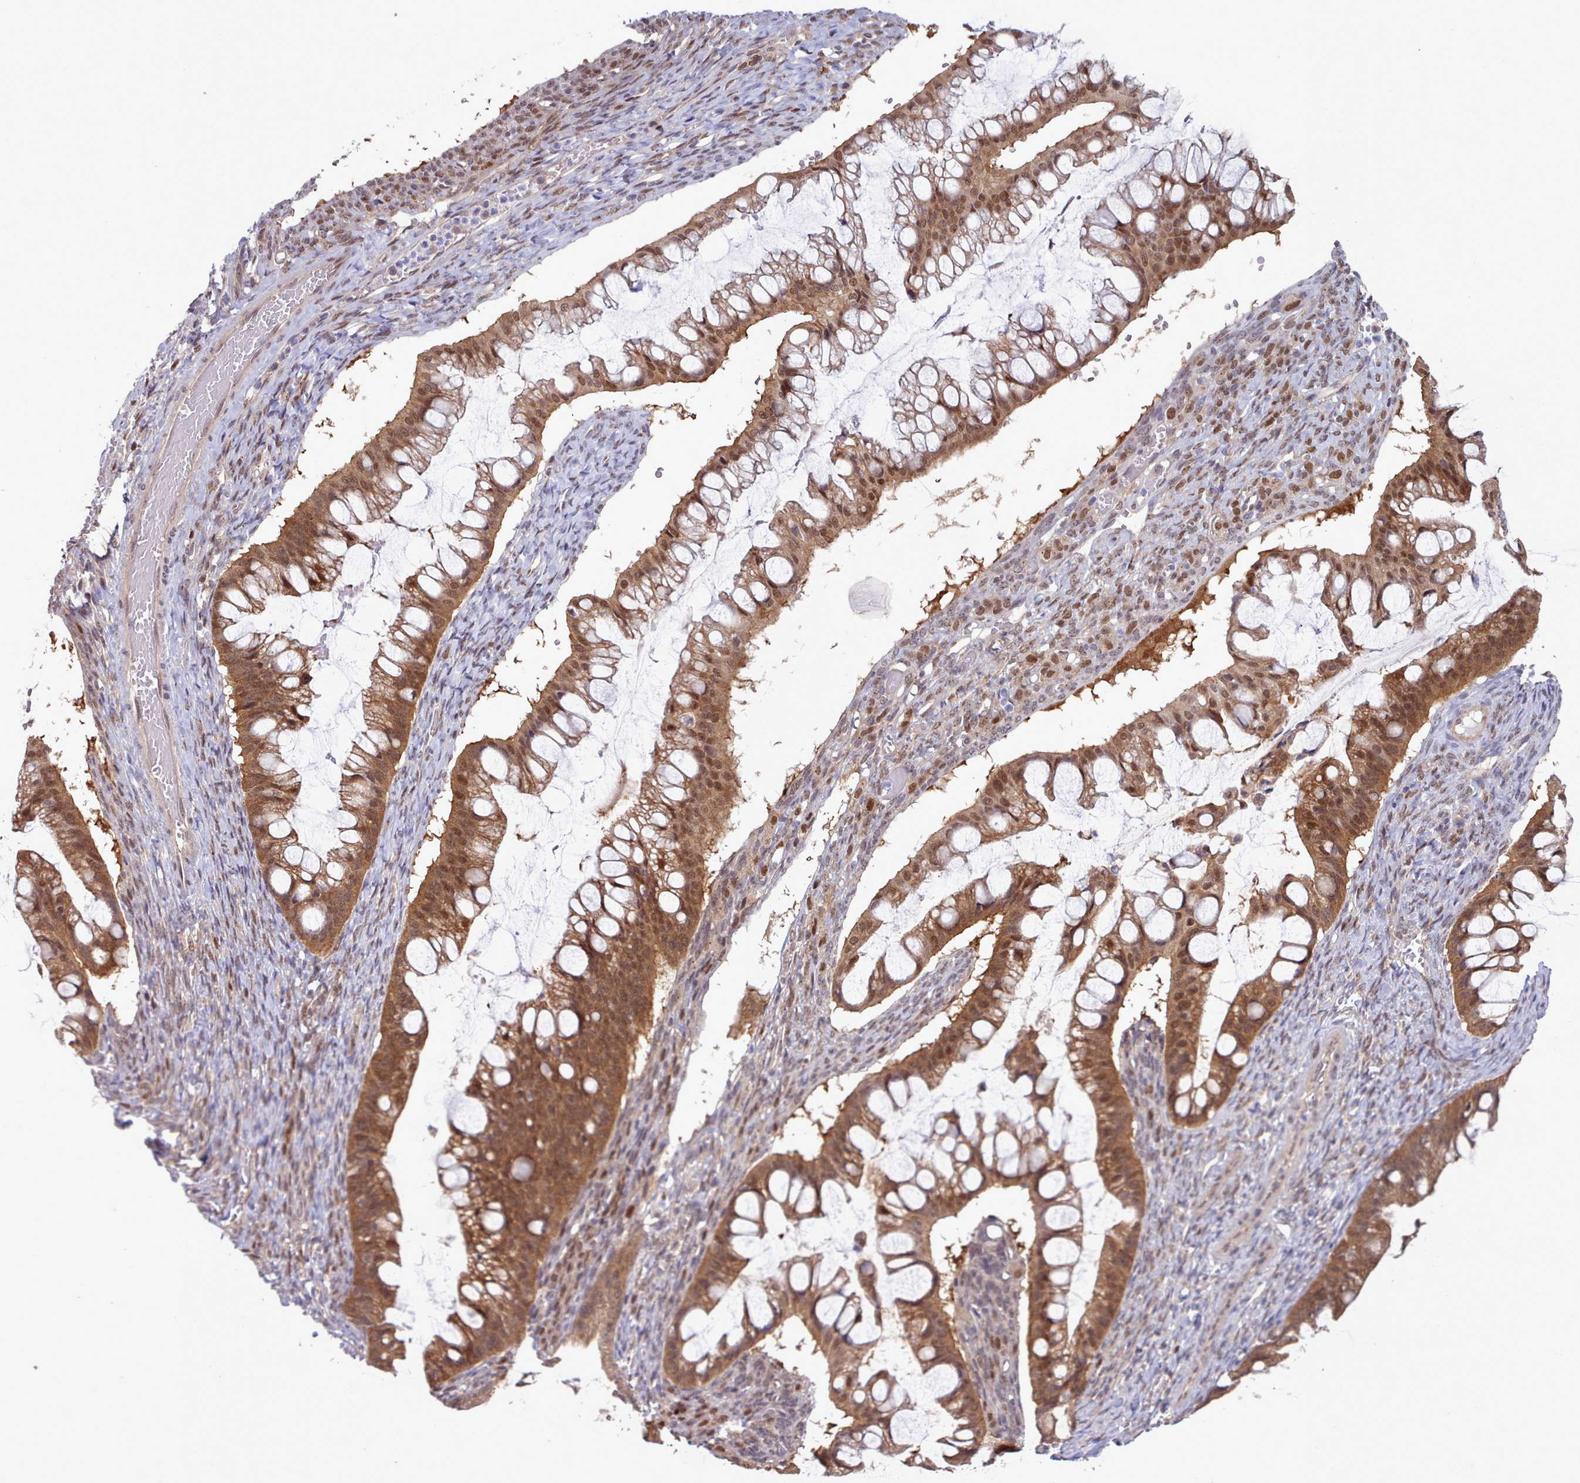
{"staining": {"intensity": "strong", "quantity": ">75%", "location": "cytoplasmic/membranous,nuclear"}, "tissue": "ovarian cancer", "cell_type": "Tumor cells", "image_type": "cancer", "snomed": [{"axis": "morphology", "description": "Cystadenocarcinoma, mucinous, NOS"}, {"axis": "topography", "description": "Ovary"}], "caption": "A micrograph of human ovarian cancer (mucinous cystadenocarcinoma) stained for a protein demonstrates strong cytoplasmic/membranous and nuclear brown staining in tumor cells. (brown staining indicates protein expression, while blue staining denotes nuclei).", "gene": "CES3", "patient": {"sex": "female", "age": 73}}